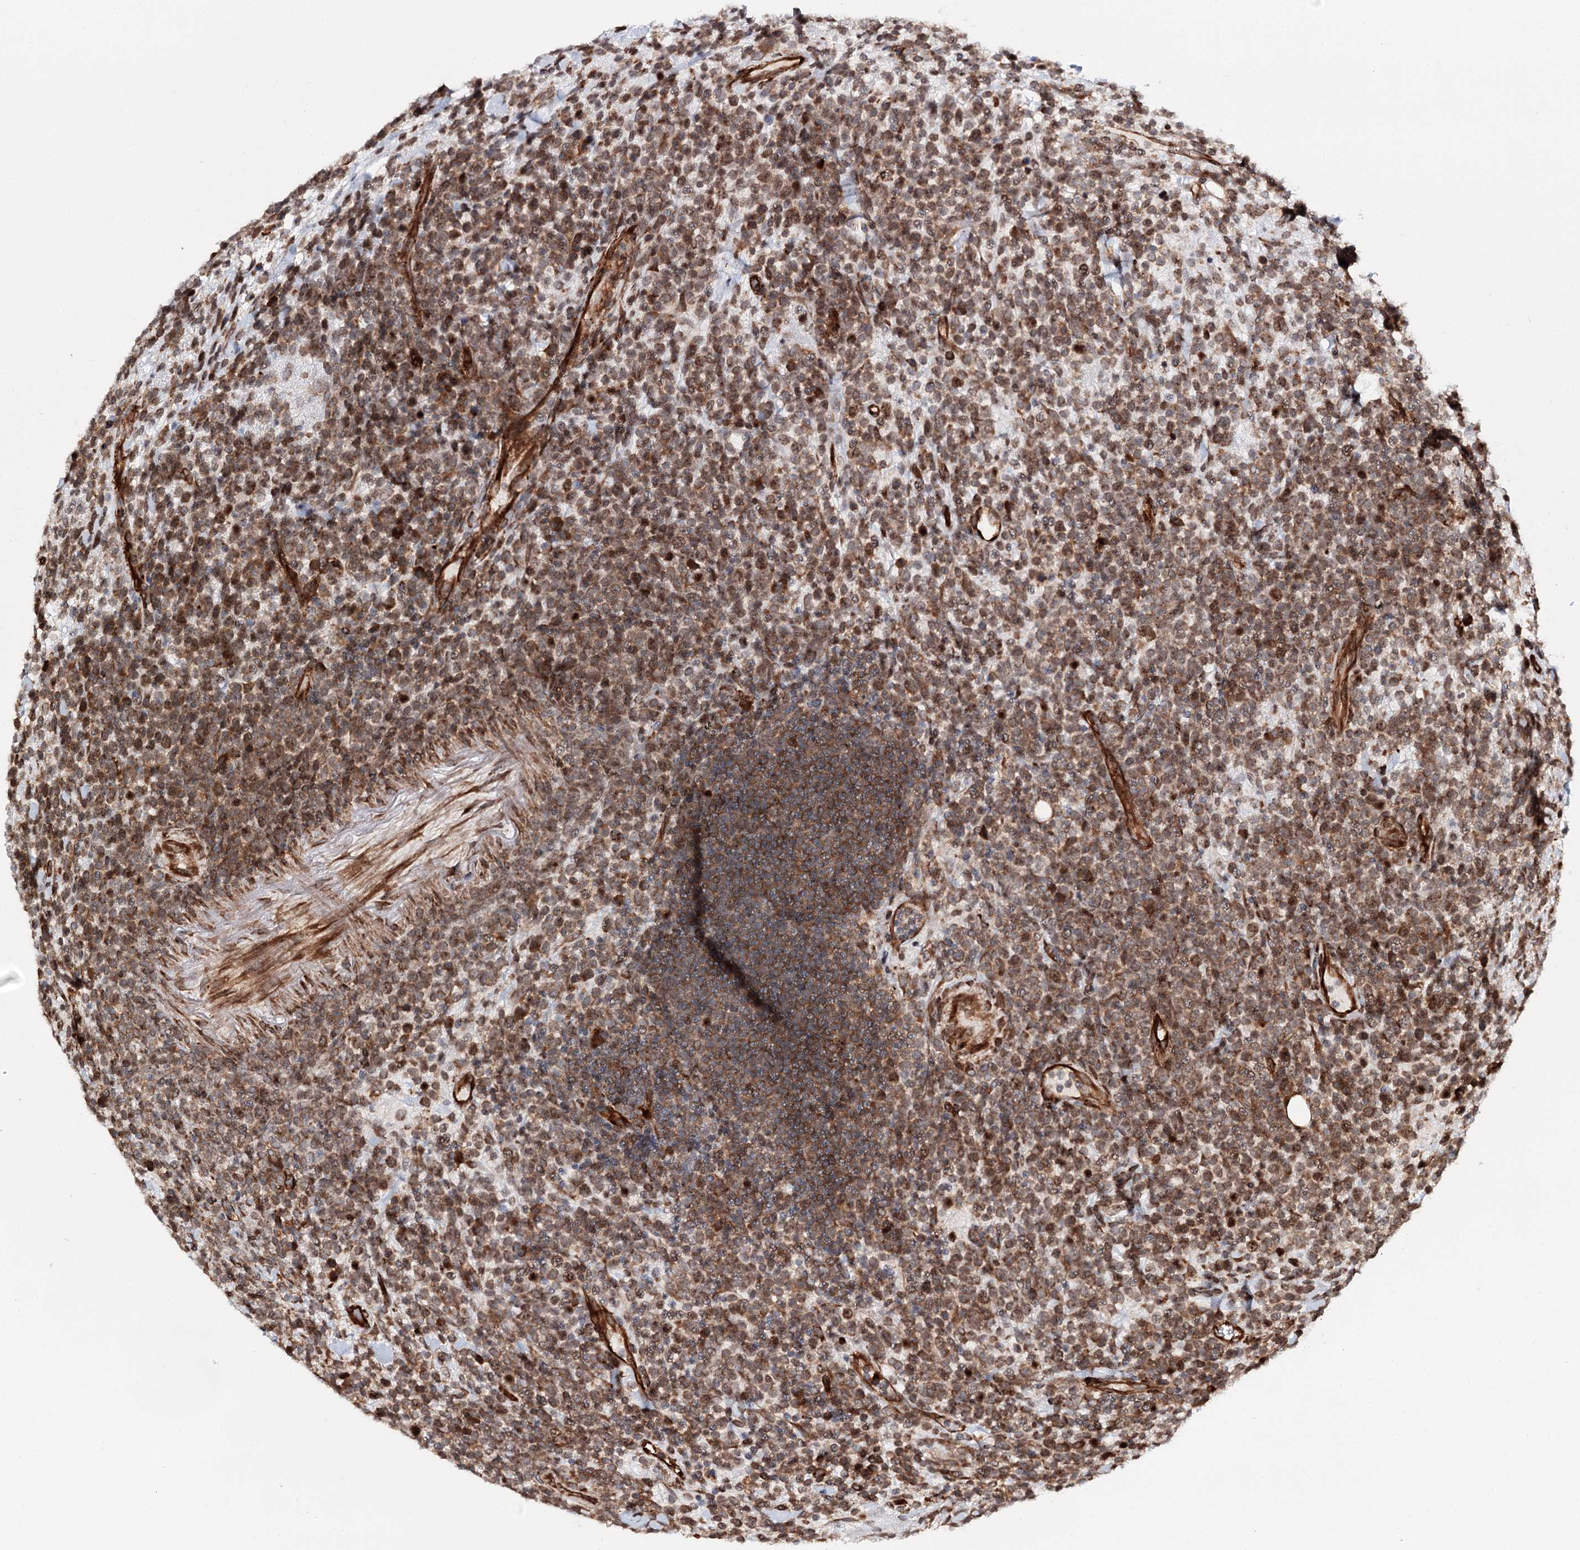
{"staining": {"intensity": "moderate", "quantity": ">75%", "location": "cytoplasmic/membranous"}, "tissue": "lymphoma", "cell_type": "Tumor cells", "image_type": "cancer", "snomed": [{"axis": "morphology", "description": "Malignant lymphoma, non-Hodgkin's type, High grade"}, {"axis": "topography", "description": "Colon"}], "caption": "There is medium levels of moderate cytoplasmic/membranous positivity in tumor cells of lymphoma, as demonstrated by immunohistochemical staining (brown color).", "gene": "MKNK1", "patient": {"sex": "female", "age": 53}}